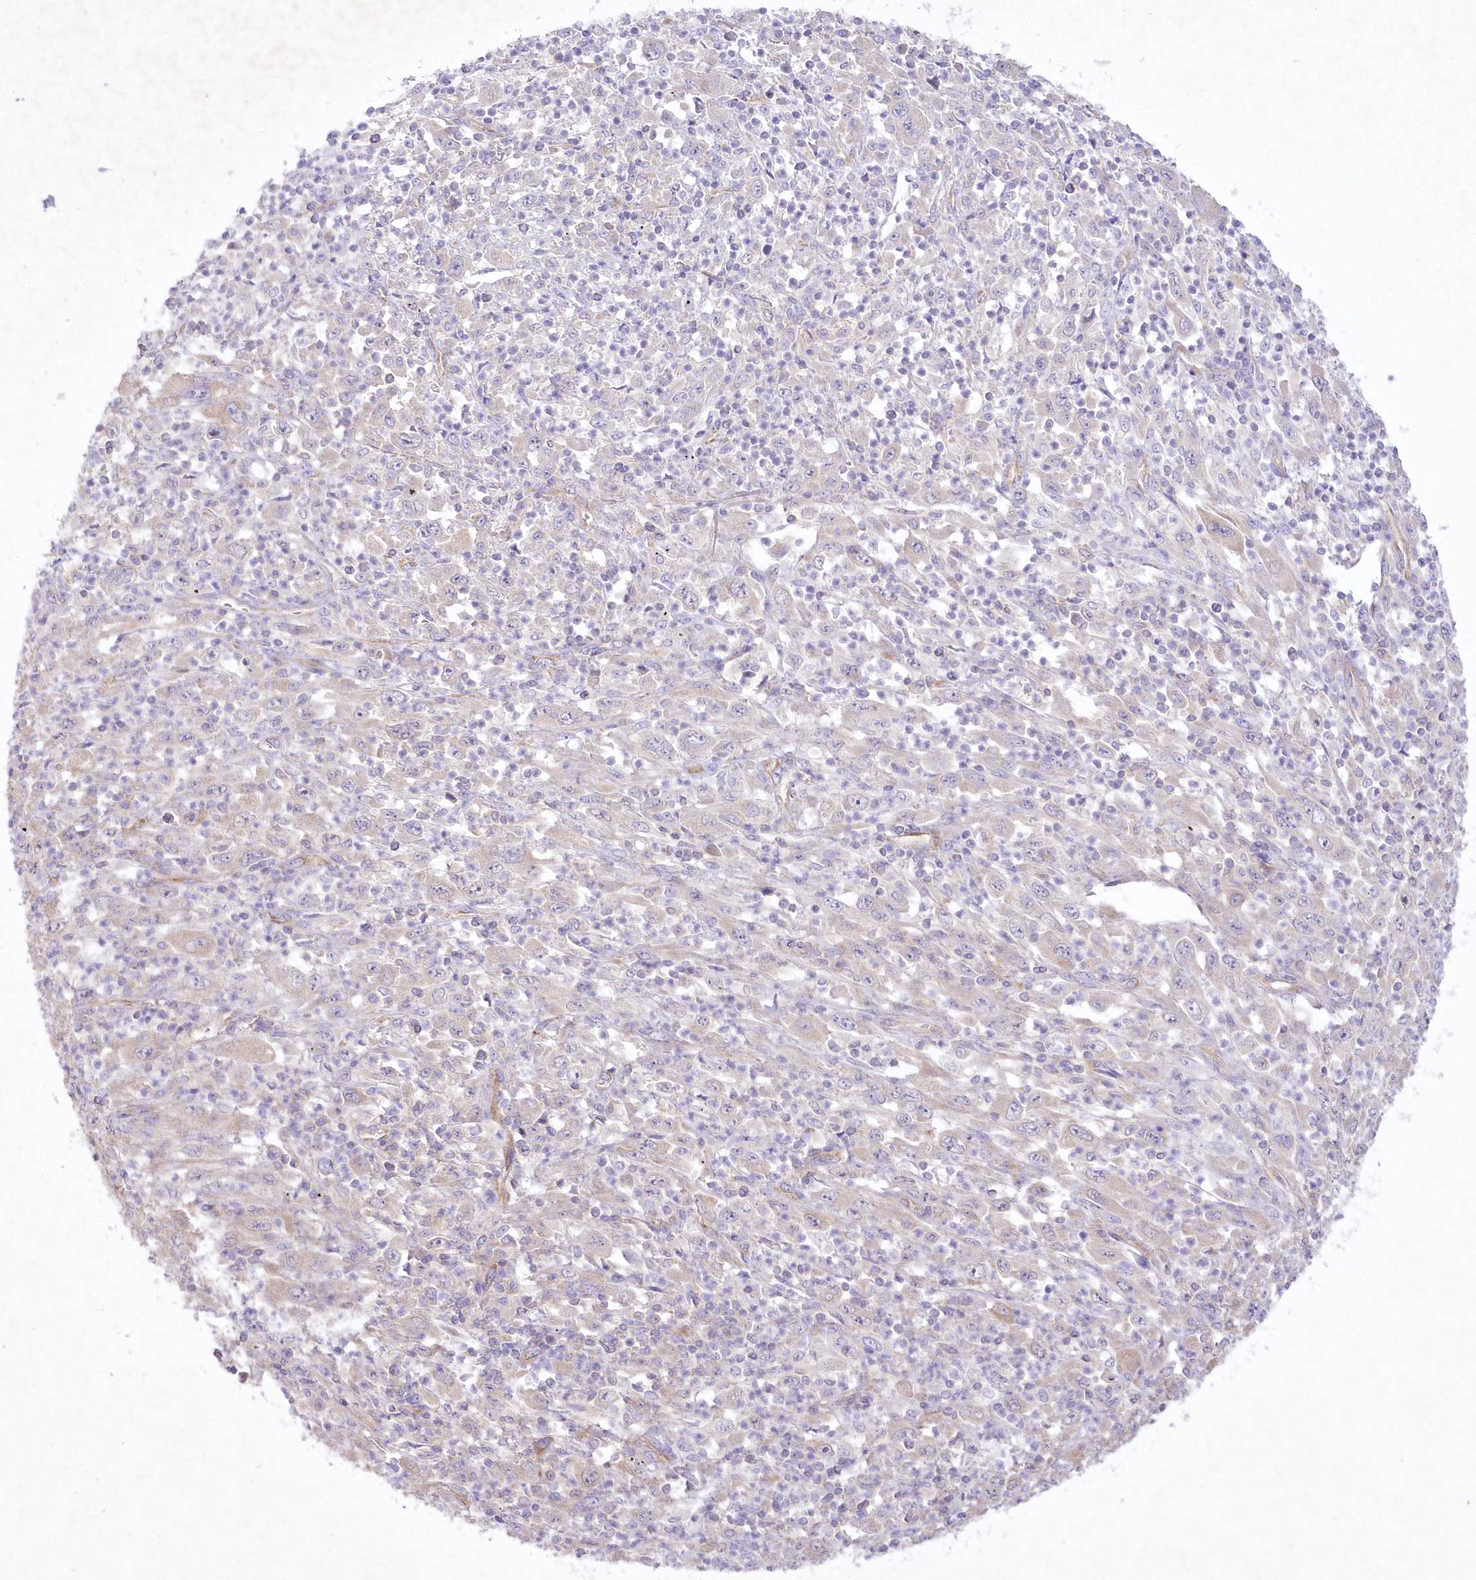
{"staining": {"intensity": "weak", "quantity": "<25%", "location": "cytoplasmic/membranous"}, "tissue": "melanoma", "cell_type": "Tumor cells", "image_type": "cancer", "snomed": [{"axis": "morphology", "description": "Malignant melanoma, Metastatic site"}, {"axis": "topography", "description": "Skin"}], "caption": "Protein analysis of melanoma exhibits no significant expression in tumor cells.", "gene": "ITSN2", "patient": {"sex": "female", "age": 56}}